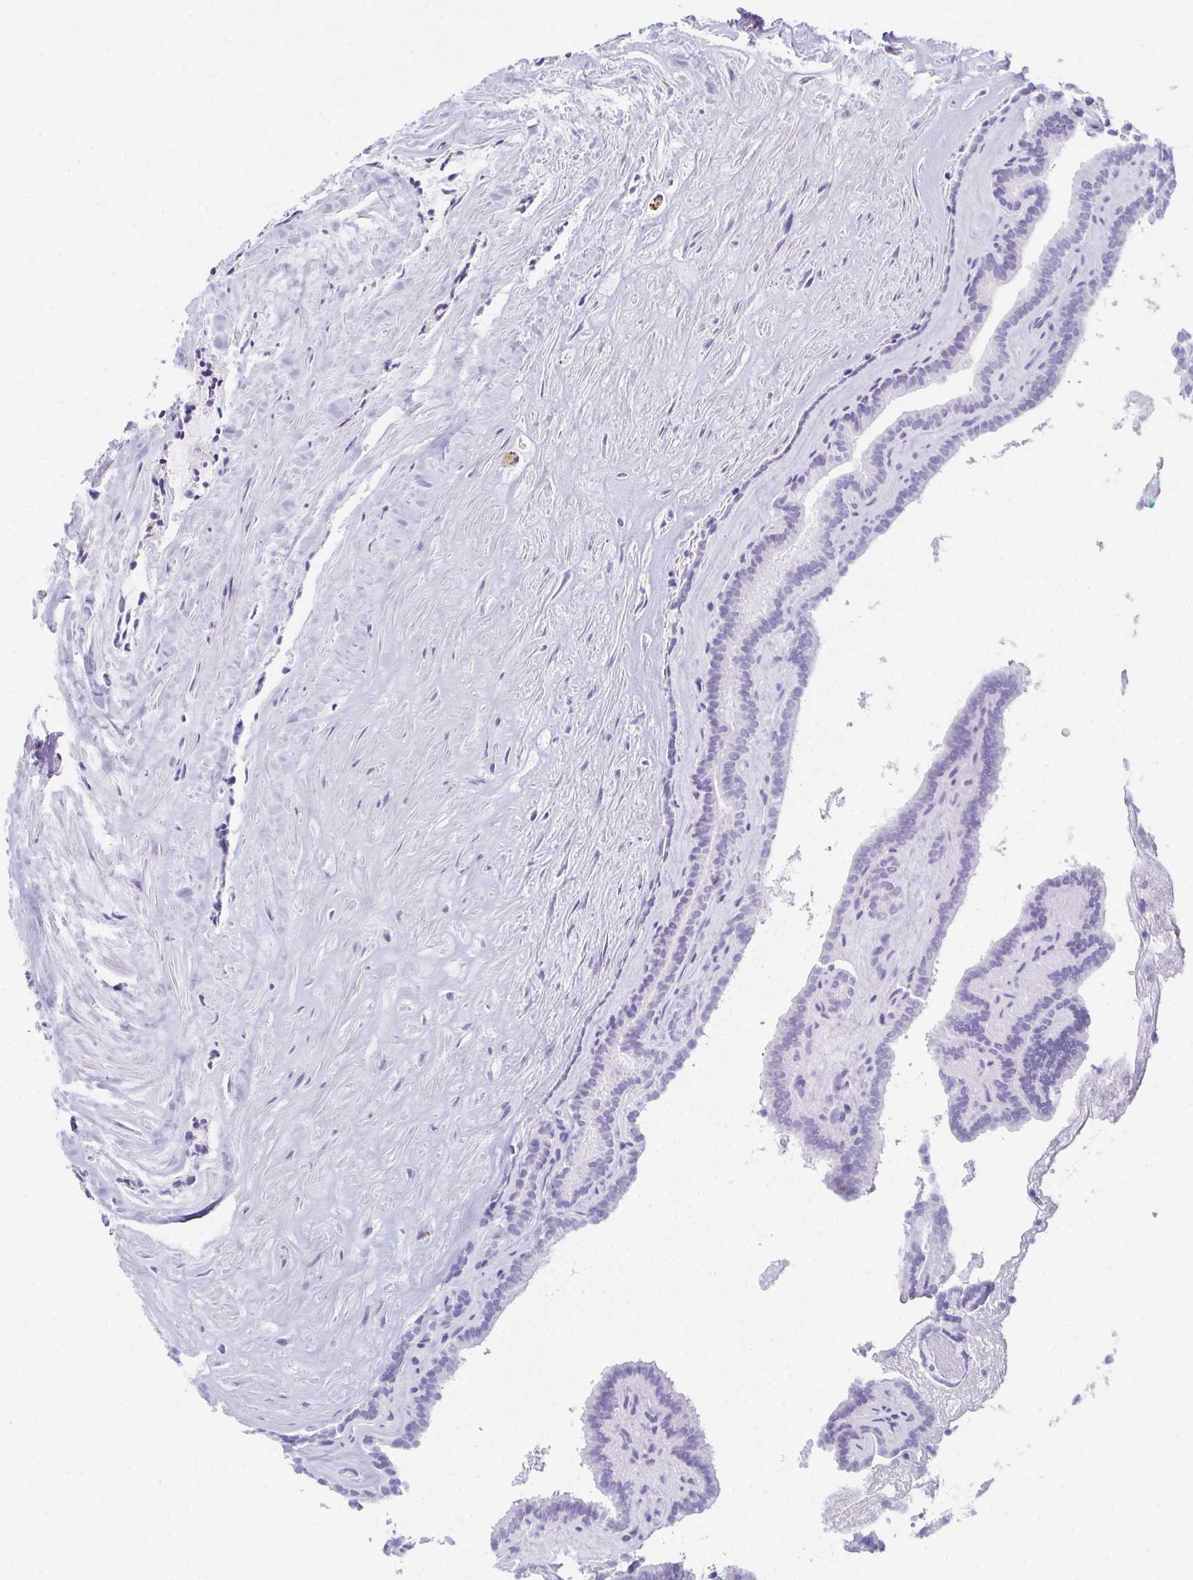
{"staining": {"intensity": "negative", "quantity": "none", "location": "none"}, "tissue": "thyroid cancer", "cell_type": "Tumor cells", "image_type": "cancer", "snomed": [{"axis": "morphology", "description": "Papillary adenocarcinoma, NOS"}, {"axis": "topography", "description": "Thyroid gland"}], "caption": "This is a photomicrograph of immunohistochemistry staining of thyroid papillary adenocarcinoma, which shows no positivity in tumor cells. (DAB (3,3'-diaminobenzidine) immunohistochemistry (IHC), high magnification).", "gene": "TEX19", "patient": {"sex": "female", "age": 21}}